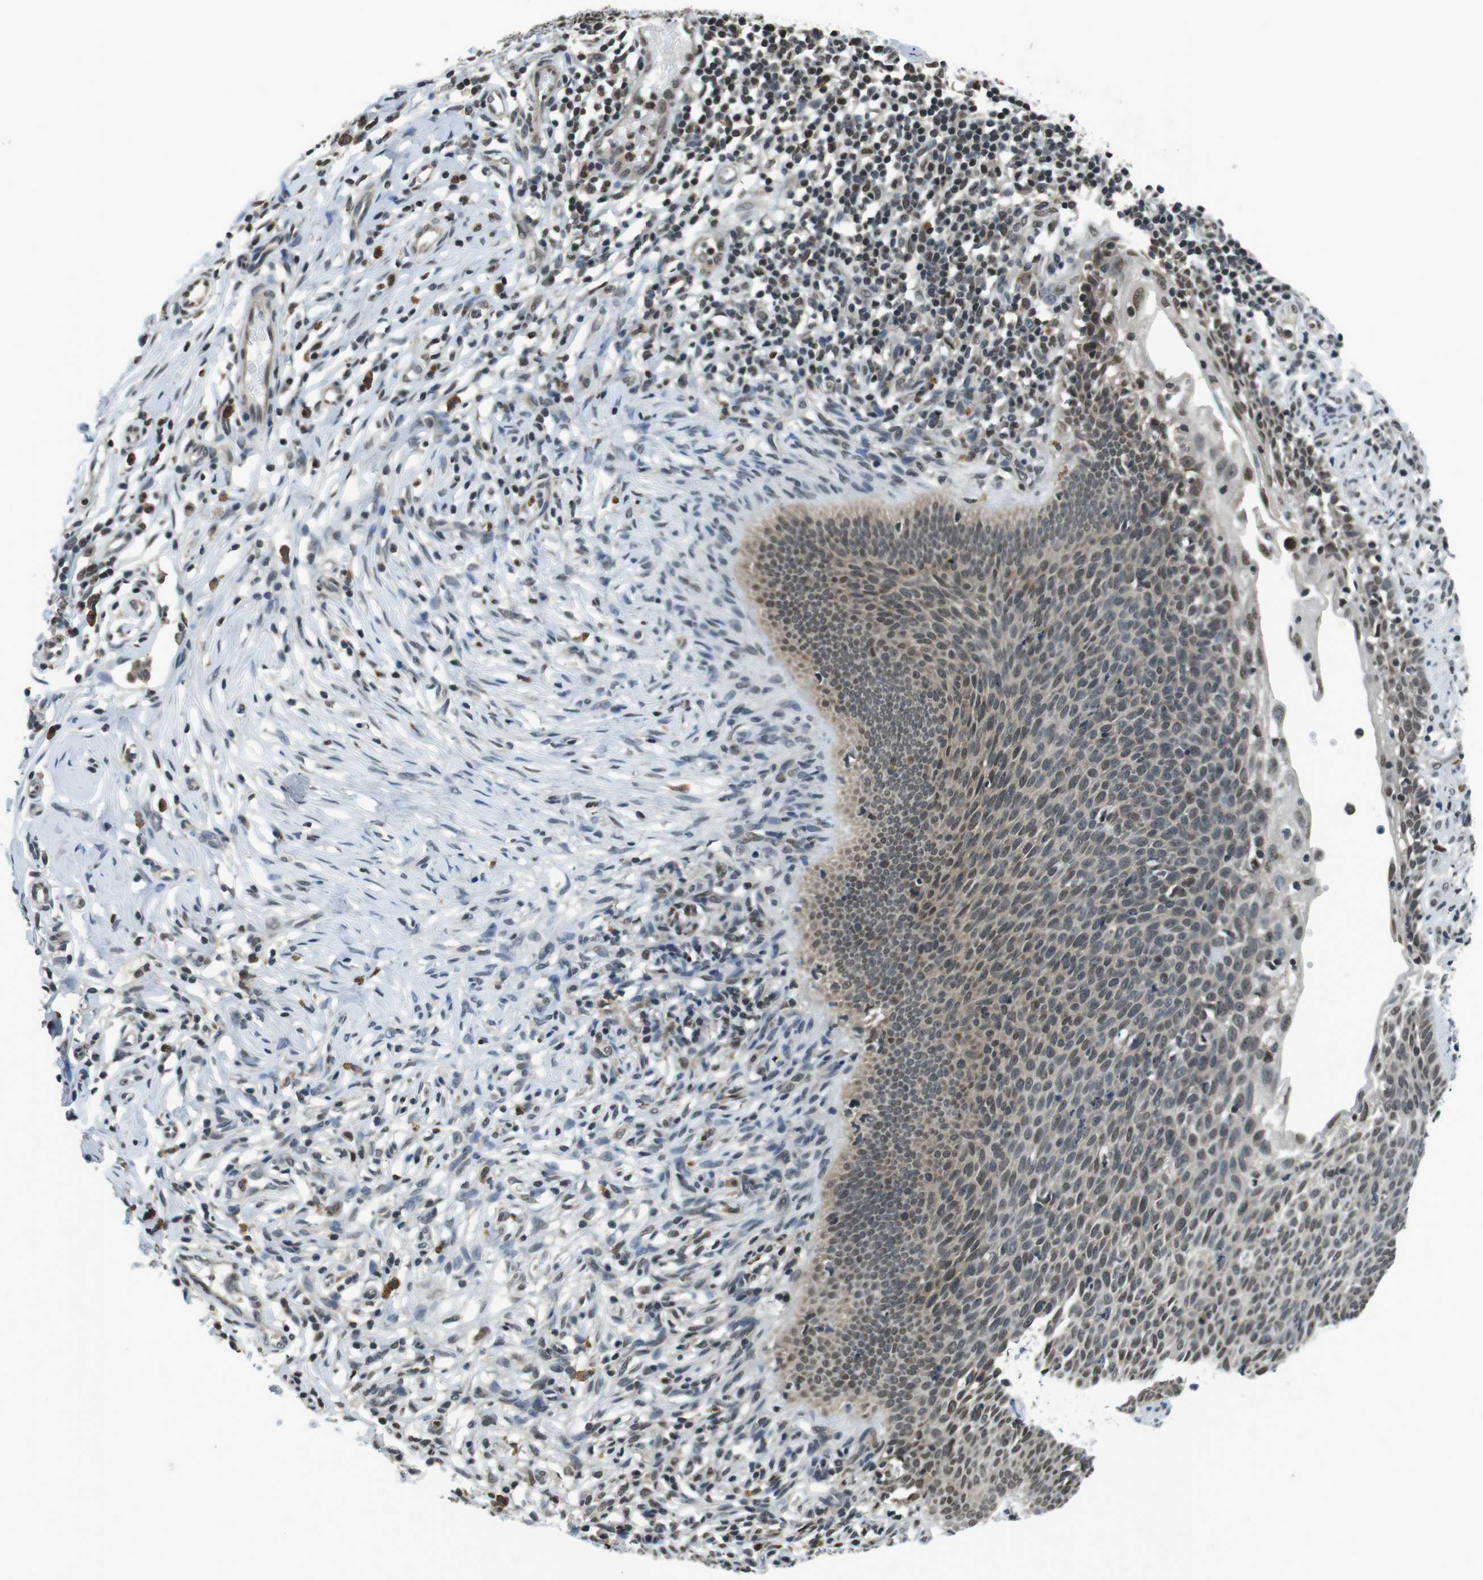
{"staining": {"intensity": "weak", "quantity": "25%-75%", "location": "cytoplasmic/membranous,nuclear"}, "tissue": "skin cancer", "cell_type": "Tumor cells", "image_type": "cancer", "snomed": [{"axis": "morphology", "description": "Normal tissue, NOS"}, {"axis": "morphology", "description": "Basal cell carcinoma"}, {"axis": "topography", "description": "Skin"}], "caption": "A brown stain shows weak cytoplasmic/membranous and nuclear expression of a protein in basal cell carcinoma (skin) tumor cells.", "gene": "NEK4", "patient": {"sex": "male", "age": 87}}